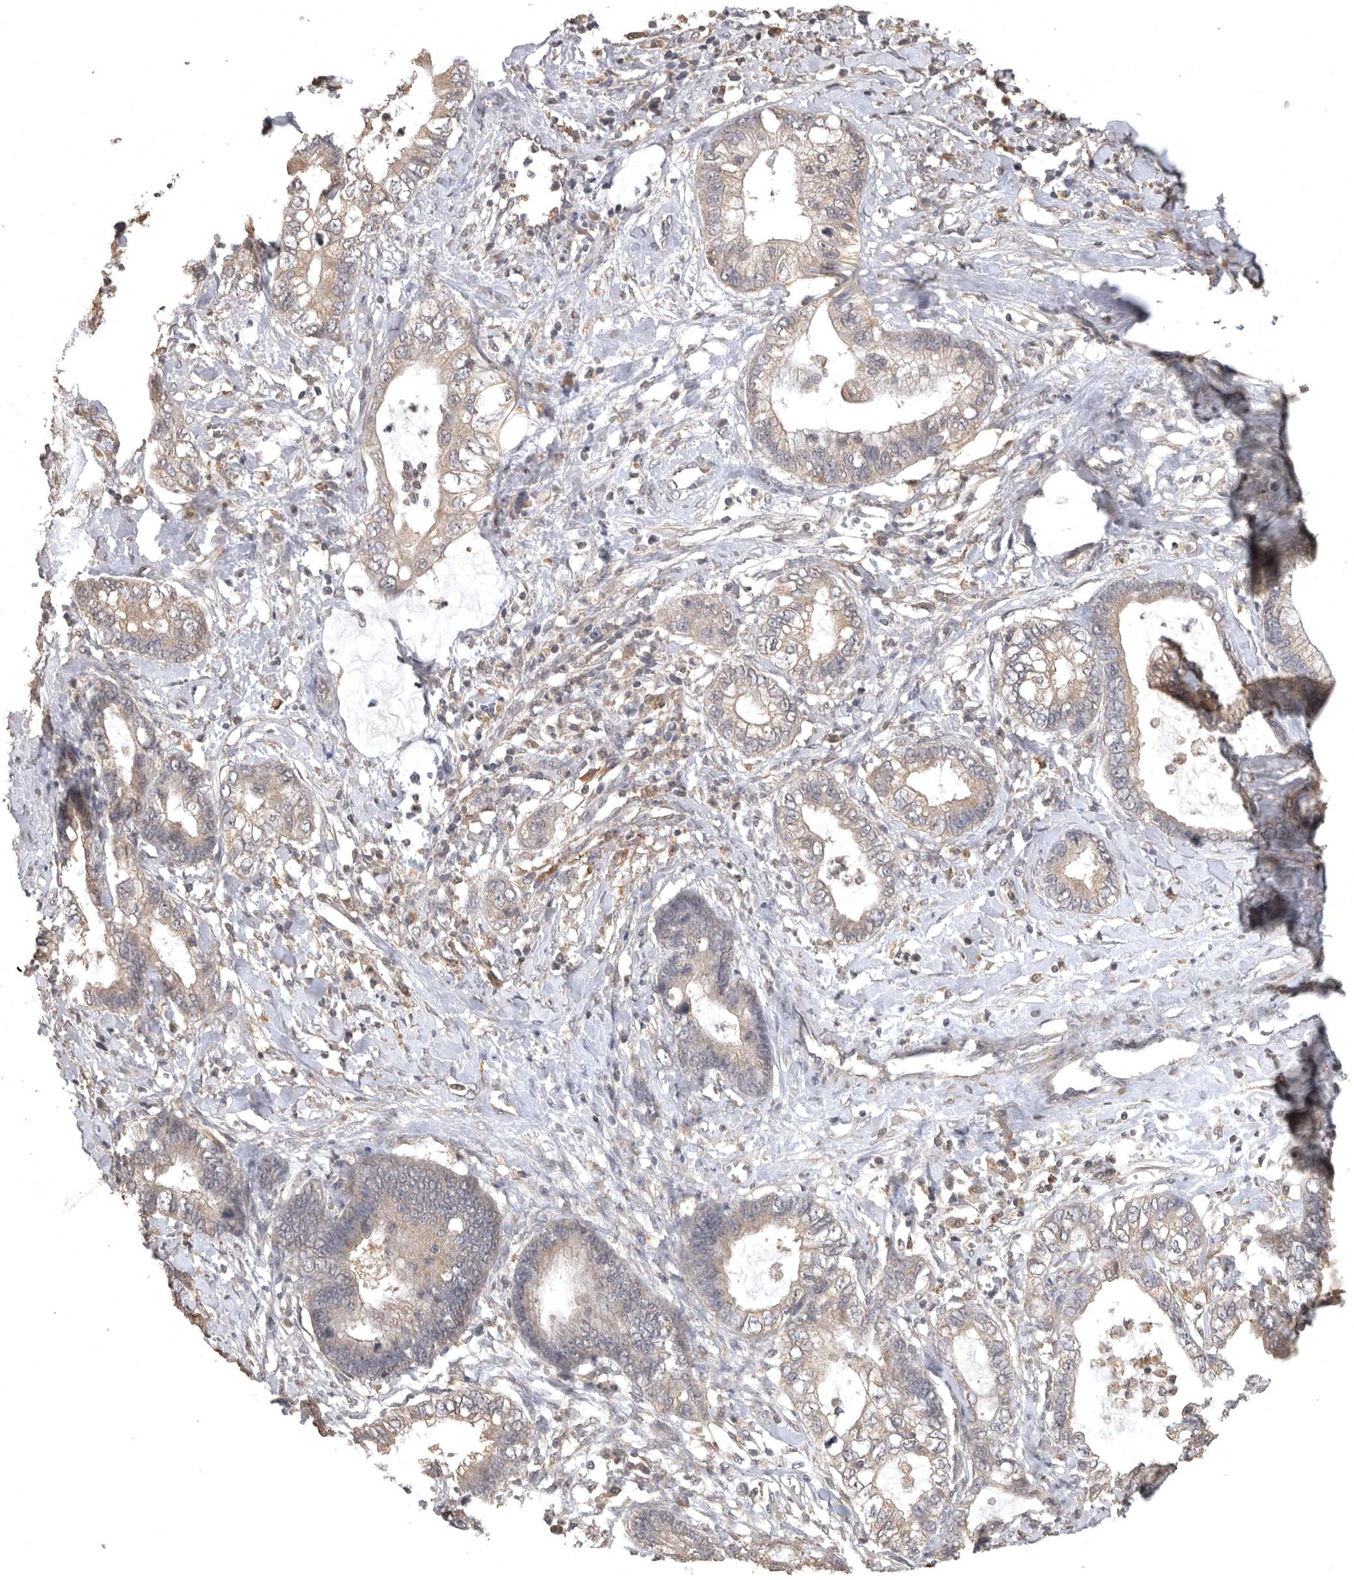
{"staining": {"intensity": "weak", "quantity": ">75%", "location": "cytoplasmic/membranous"}, "tissue": "cervical cancer", "cell_type": "Tumor cells", "image_type": "cancer", "snomed": [{"axis": "morphology", "description": "Adenocarcinoma, NOS"}, {"axis": "topography", "description": "Cervix"}], "caption": "Weak cytoplasmic/membranous staining is seen in about >75% of tumor cells in adenocarcinoma (cervical).", "gene": "ADAMTS4", "patient": {"sex": "female", "age": 44}}